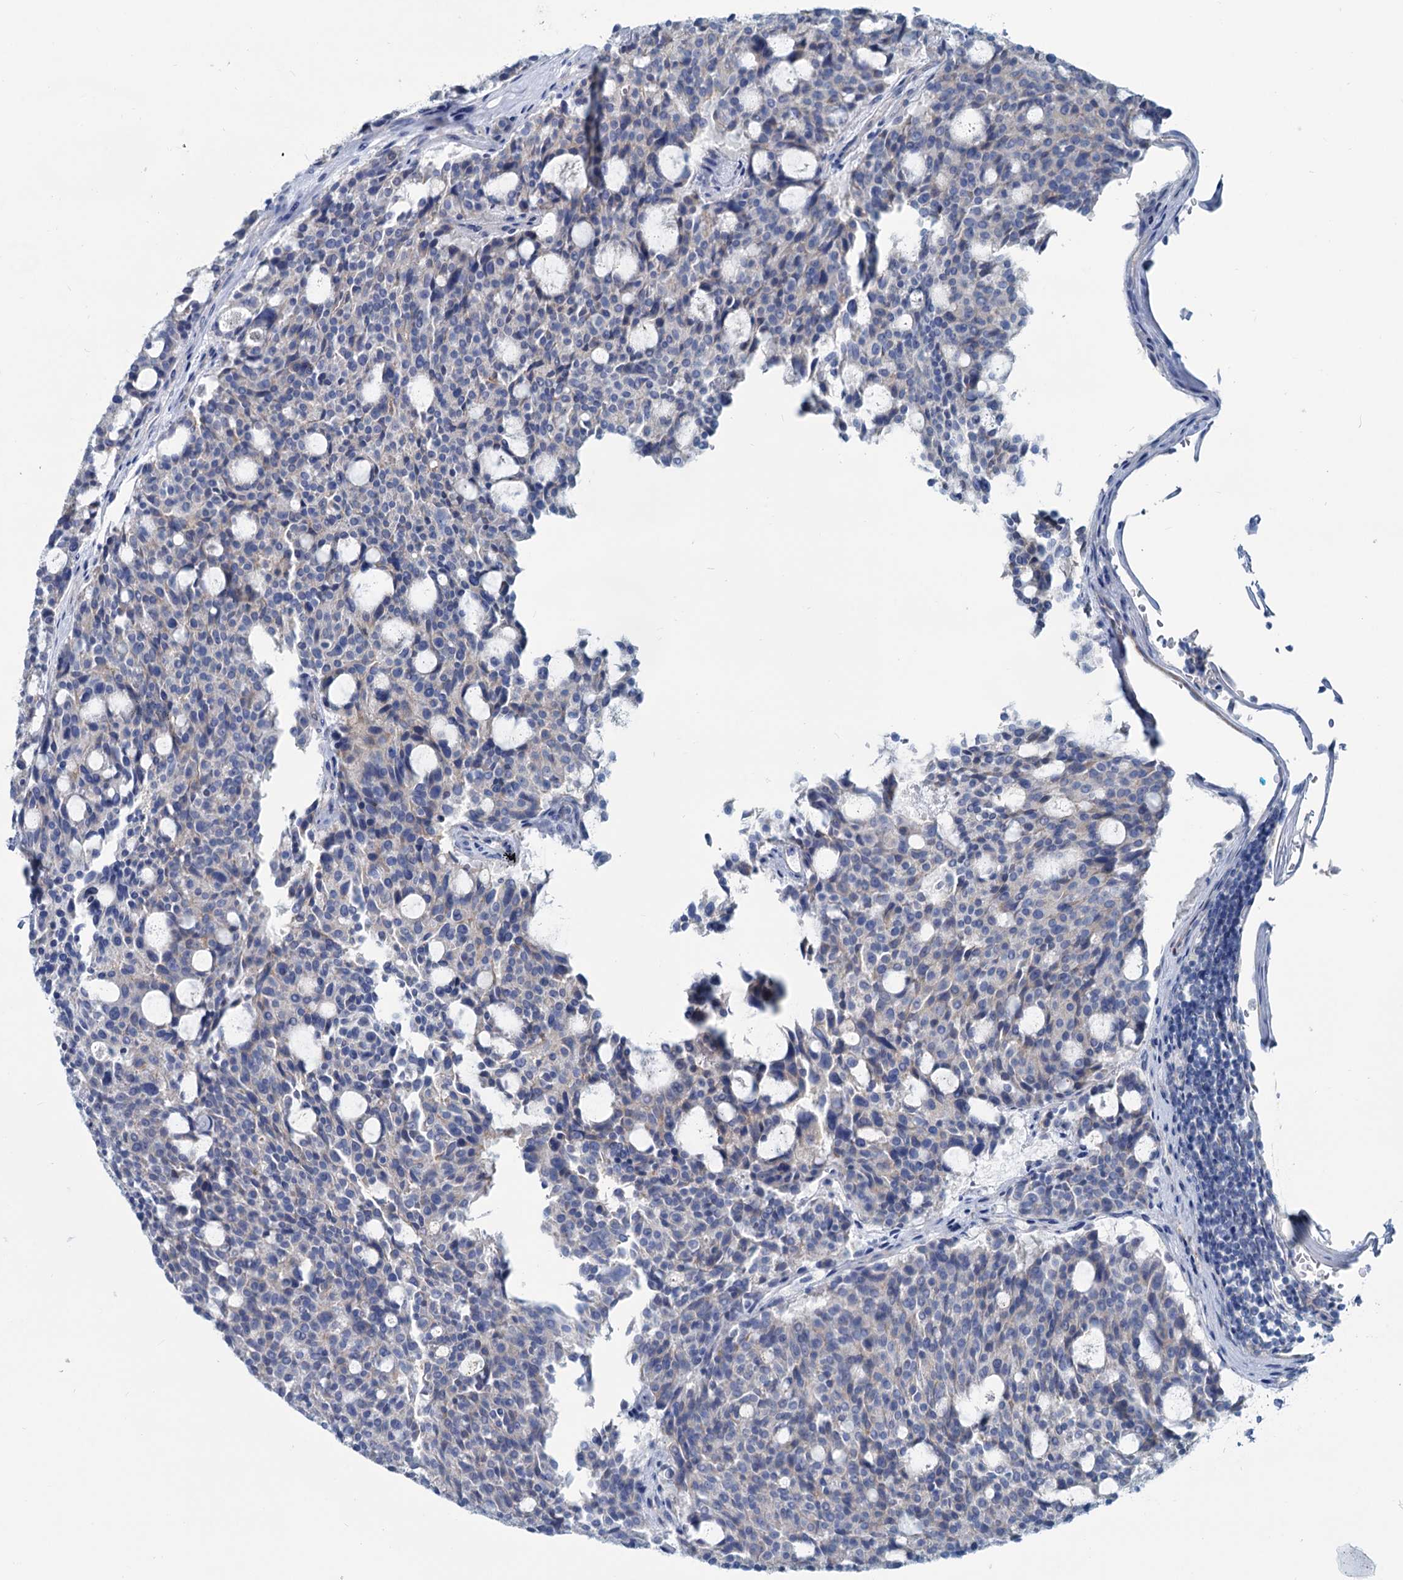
{"staining": {"intensity": "negative", "quantity": "none", "location": "none"}, "tissue": "carcinoid", "cell_type": "Tumor cells", "image_type": "cancer", "snomed": [{"axis": "morphology", "description": "Carcinoid, malignant, NOS"}, {"axis": "topography", "description": "Pancreas"}], "caption": "IHC photomicrograph of neoplastic tissue: carcinoid (malignant) stained with DAB displays no significant protein staining in tumor cells.", "gene": "SLC1A3", "patient": {"sex": "female", "age": 54}}